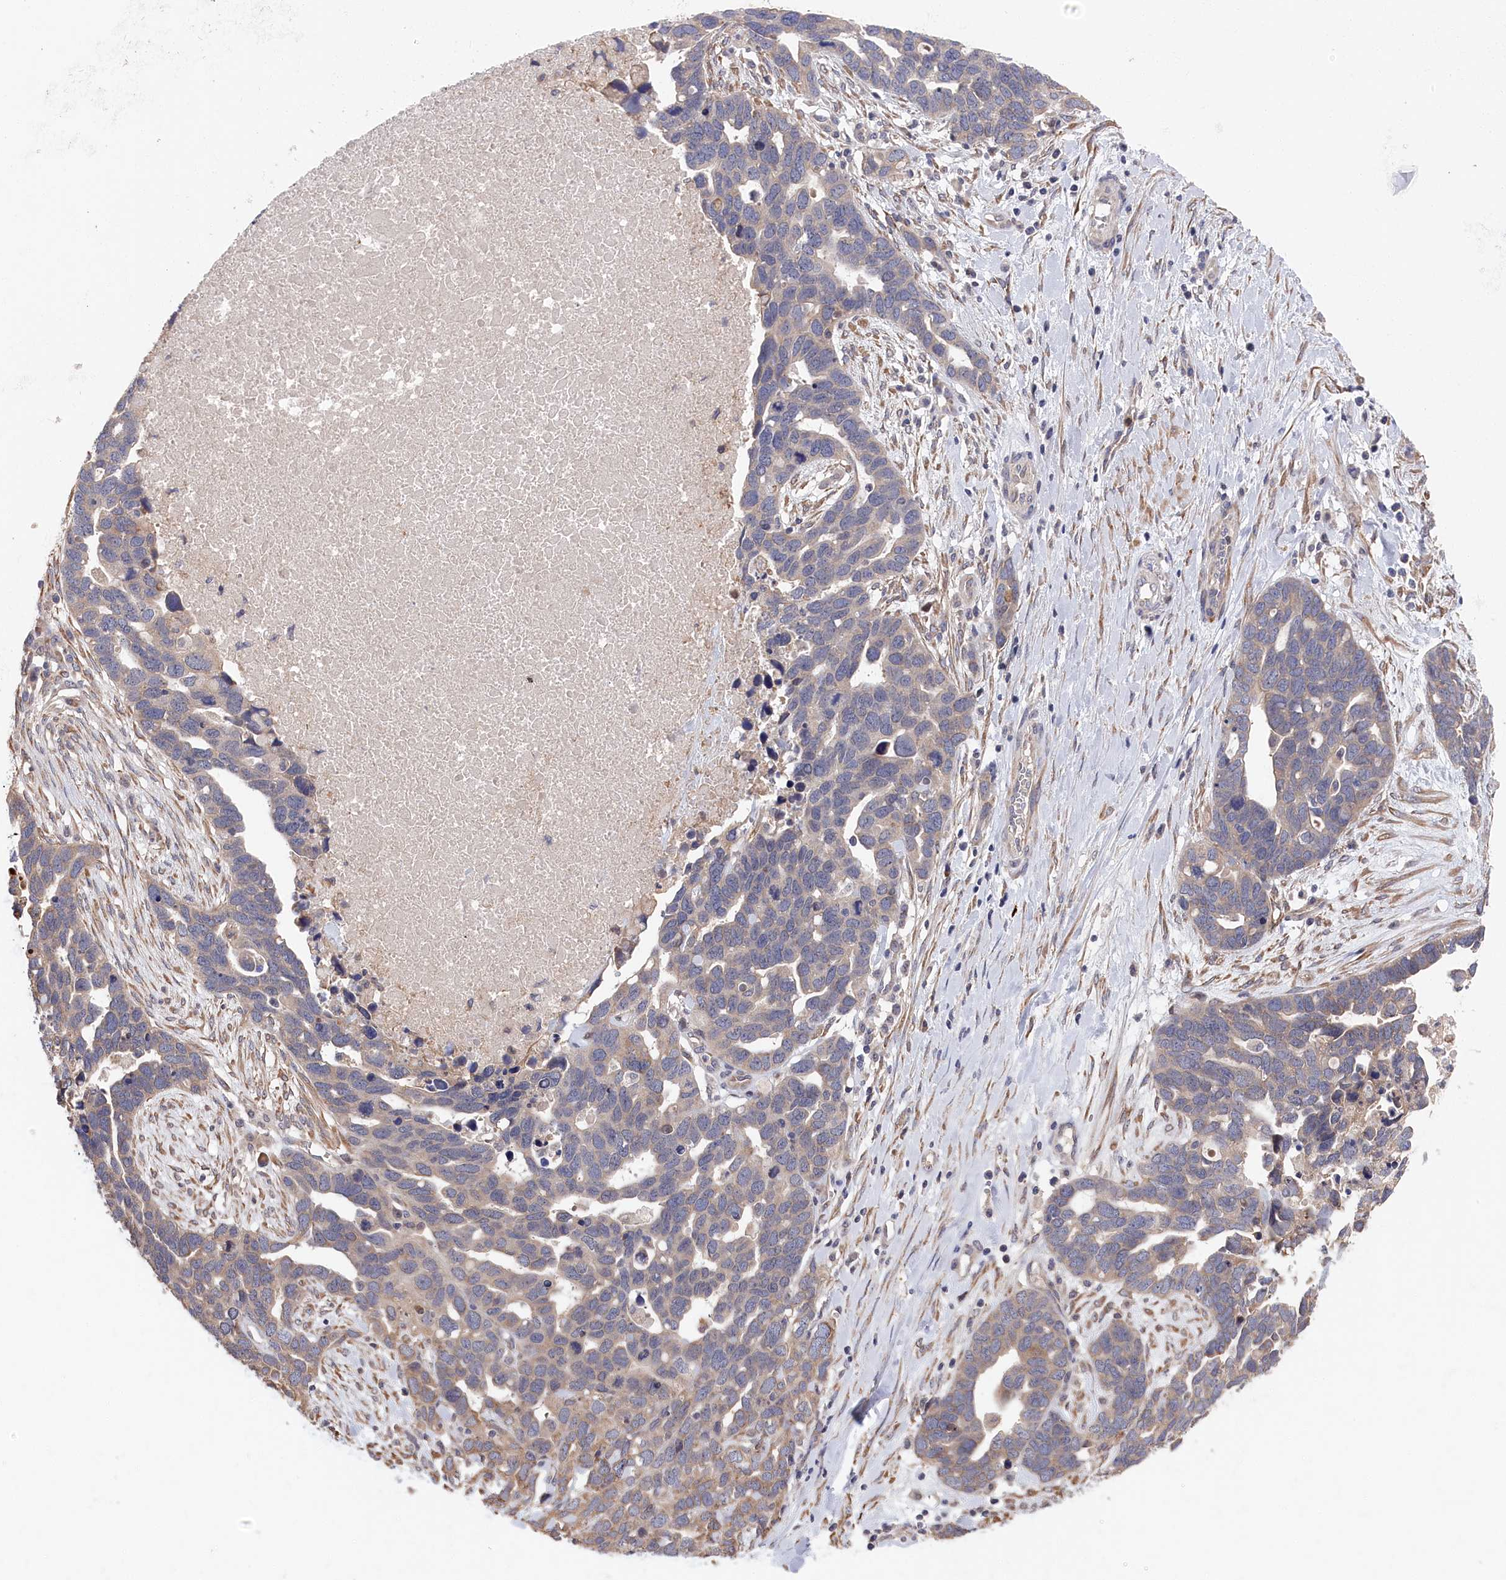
{"staining": {"intensity": "weak", "quantity": "<25%", "location": "cytoplasmic/membranous"}, "tissue": "ovarian cancer", "cell_type": "Tumor cells", "image_type": "cancer", "snomed": [{"axis": "morphology", "description": "Cystadenocarcinoma, serous, NOS"}, {"axis": "topography", "description": "Ovary"}], "caption": "Immunohistochemistry (IHC) histopathology image of neoplastic tissue: human ovarian cancer stained with DAB (3,3'-diaminobenzidine) reveals no significant protein positivity in tumor cells.", "gene": "CYB5D2", "patient": {"sex": "female", "age": 54}}